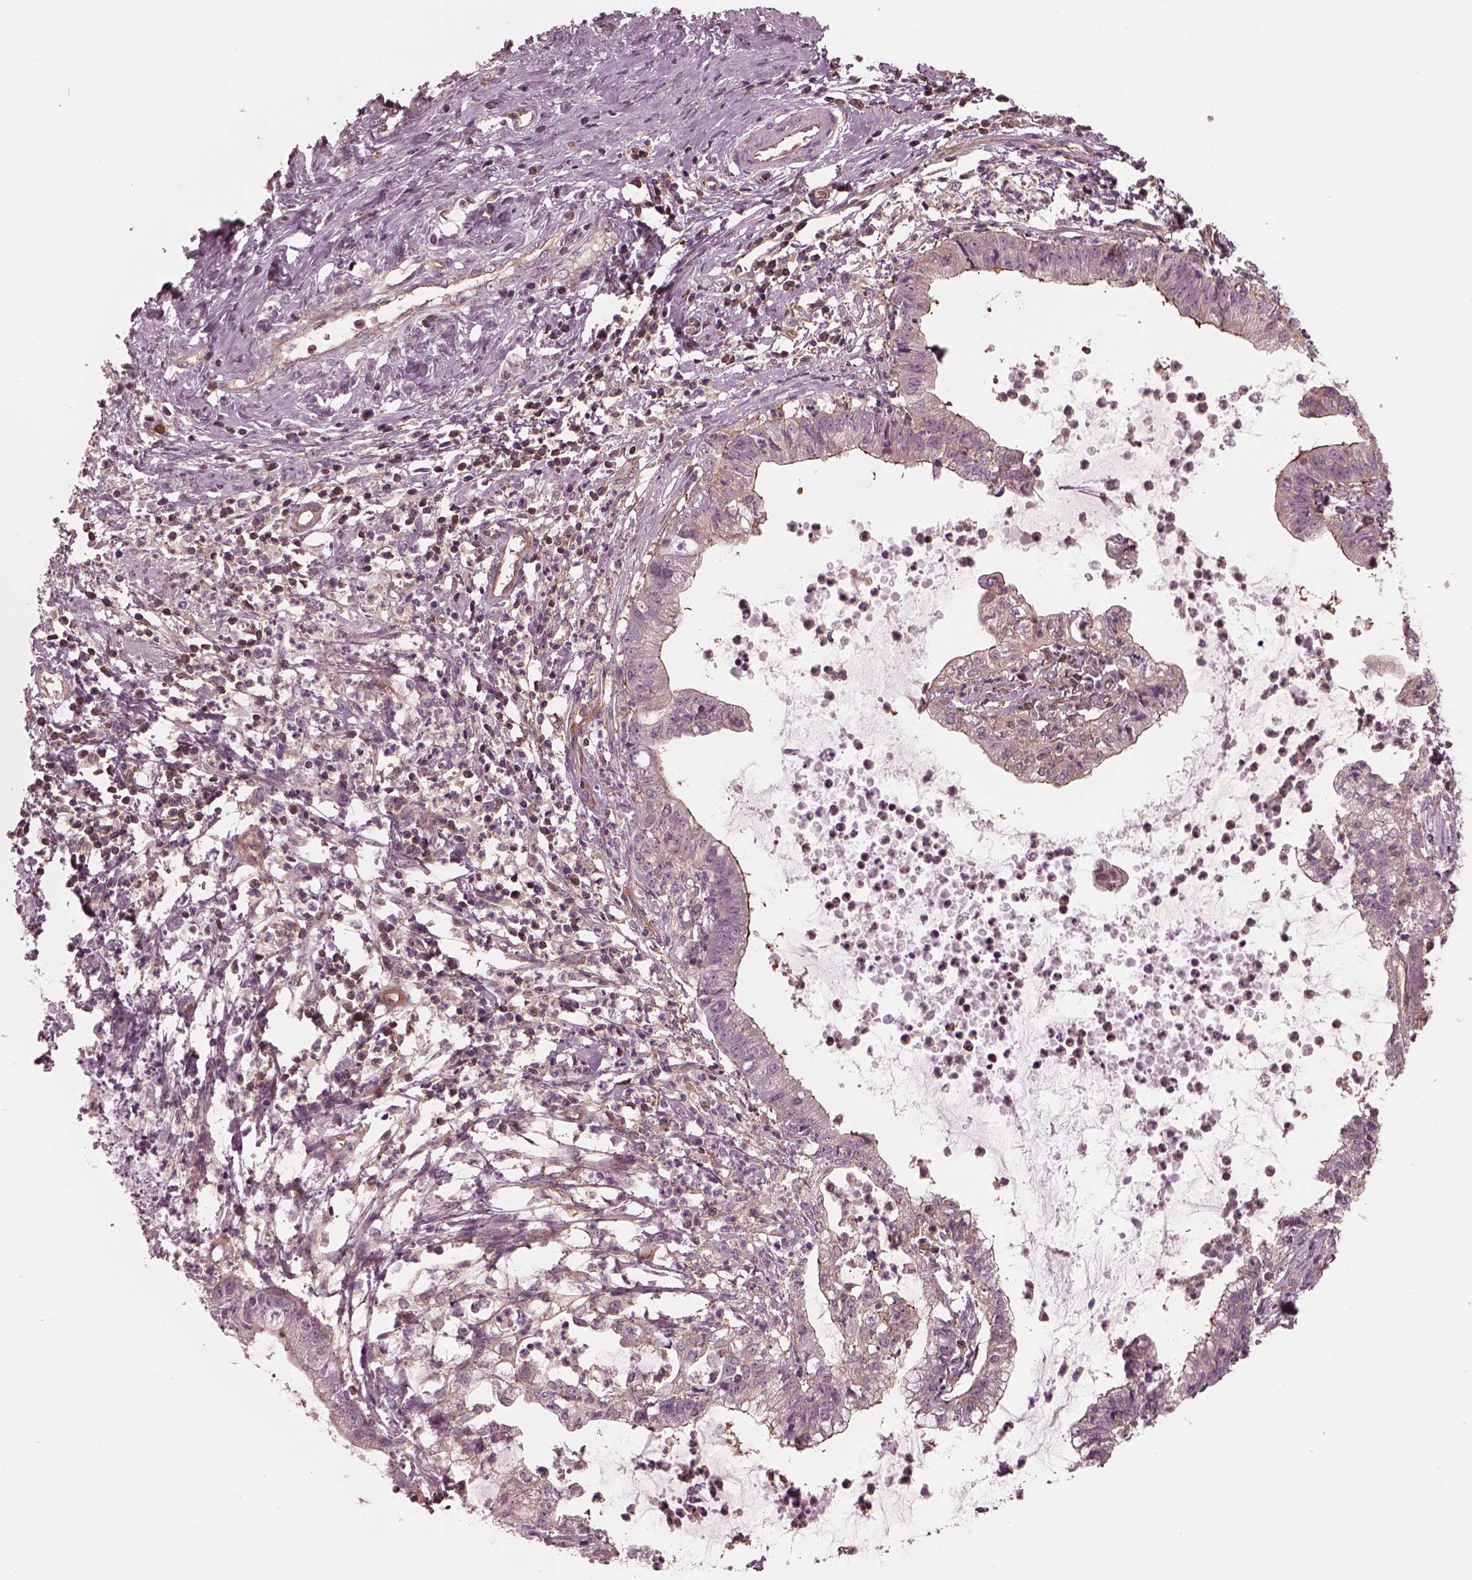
{"staining": {"intensity": "moderate", "quantity": "<25%", "location": "cytoplasmic/membranous"}, "tissue": "cervical cancer", "cell_type": "Tumor cells", "image_type": "cancer", "snomed": [{"axis": "morphology", "description": "Normal tissue, NOS"}, {"axis": "morphology", "description": "Adenocarcinoma, NOS"}, {"axis": "topography", "description": "Cervix"}], "caption": "Human cervical adenocarcinoma stained with a protein marker shows moderate staining in tumor cells.", "gene": "STK33", "patient": {"sex": "female", "age": 38}}